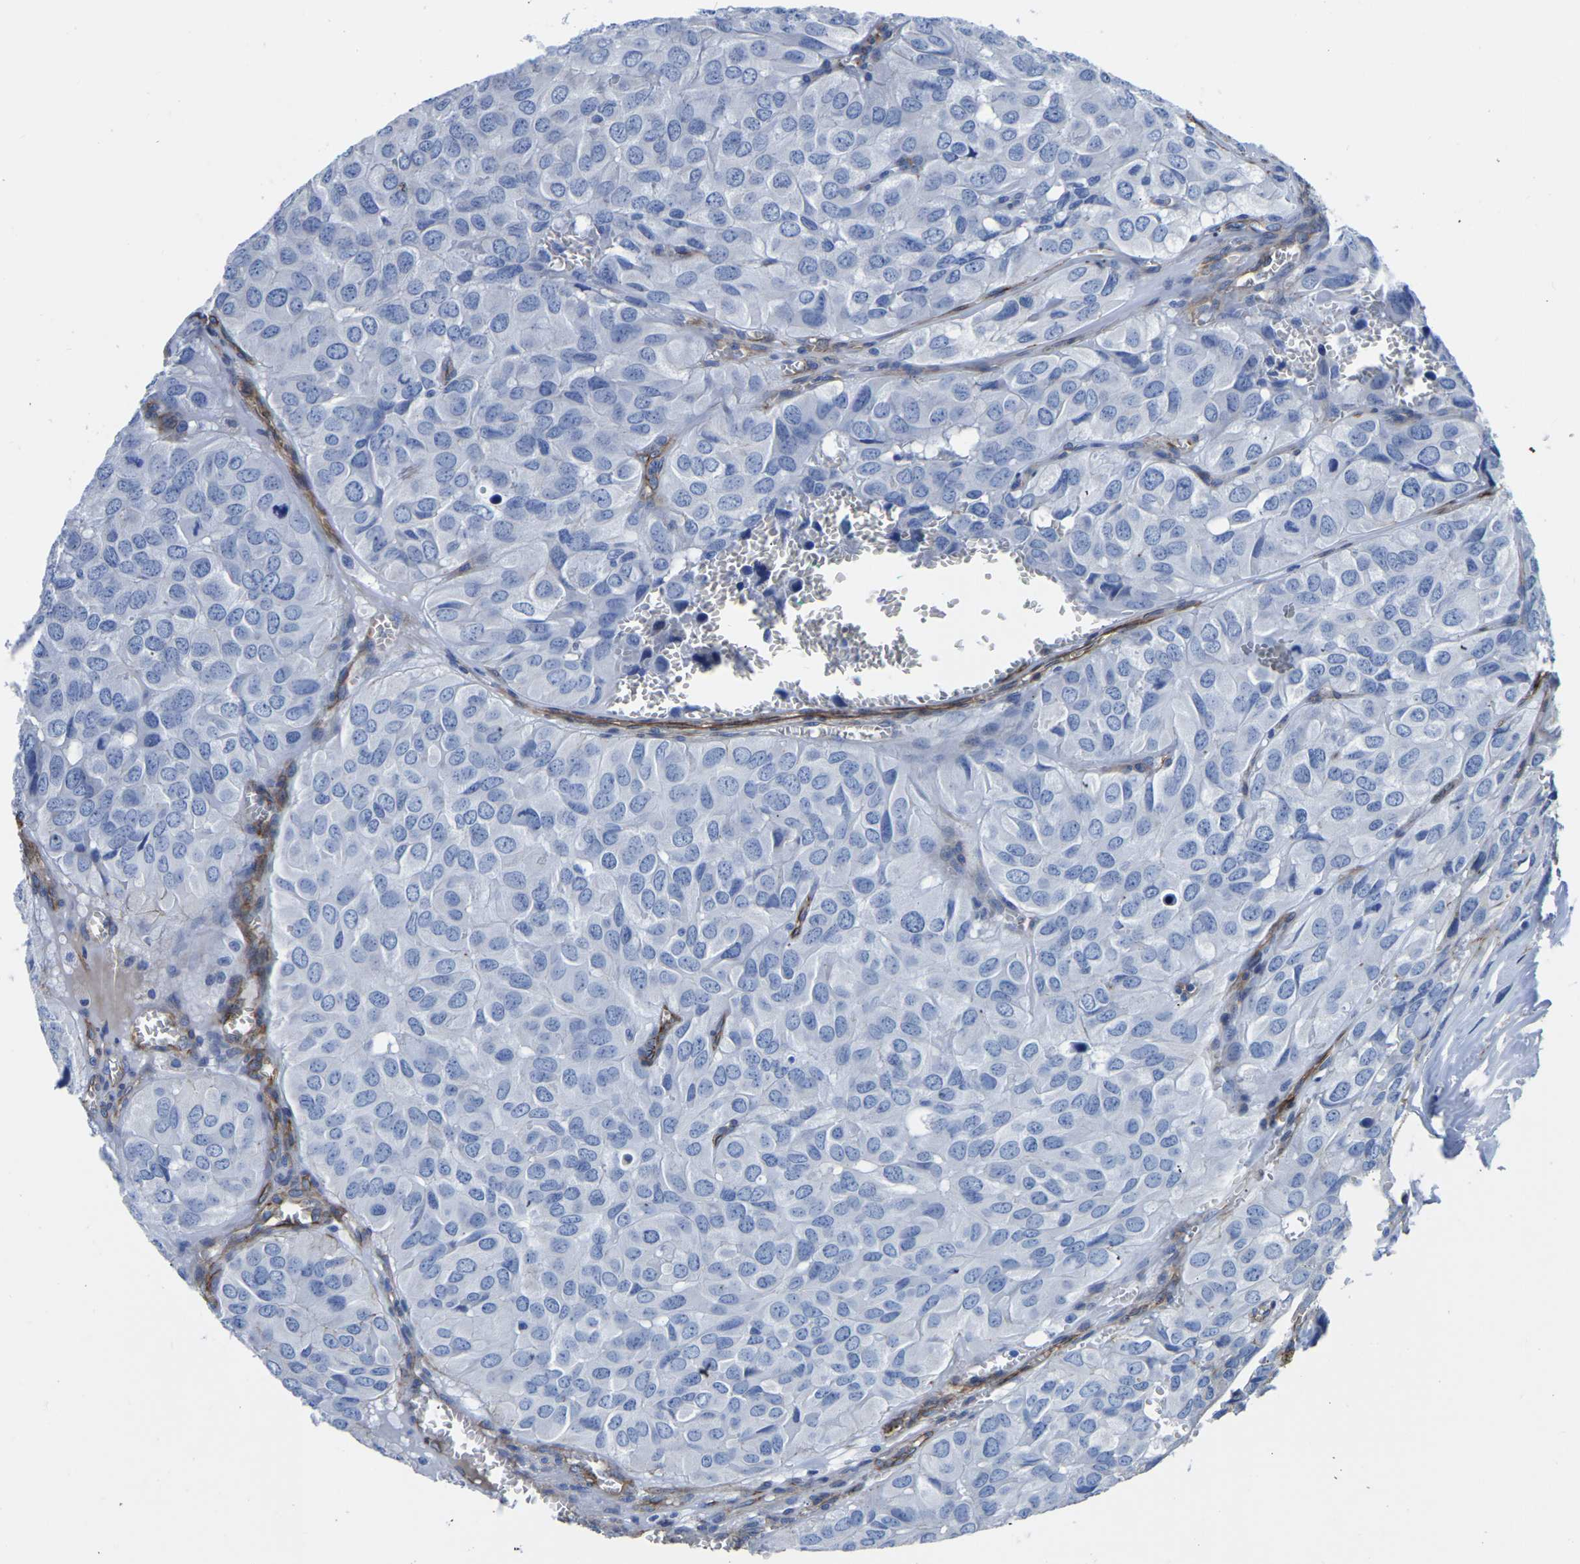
{"staining": {"intensity": "negative", "quantity": "none", "location": "none"}, "tissue": "head and neck cancer", "cell_type": "Tumor cells", "image_type": "cancer", "snomed": [{"axis": "morphology", "description": "Adenocarcinoma, NOS"}, {"axis": "topography", "description": "Salivary gland, NOS"}, {"axis": "topography", "description": "Head-Neck"}], "caption": "The photomicrograph displays no significant expression in tumor cells of head and neck adenocarcinoma. Nuclei are stained in blue.", "gene": "SLC45A3", "patient": {"sex": "female", "age": 76}}